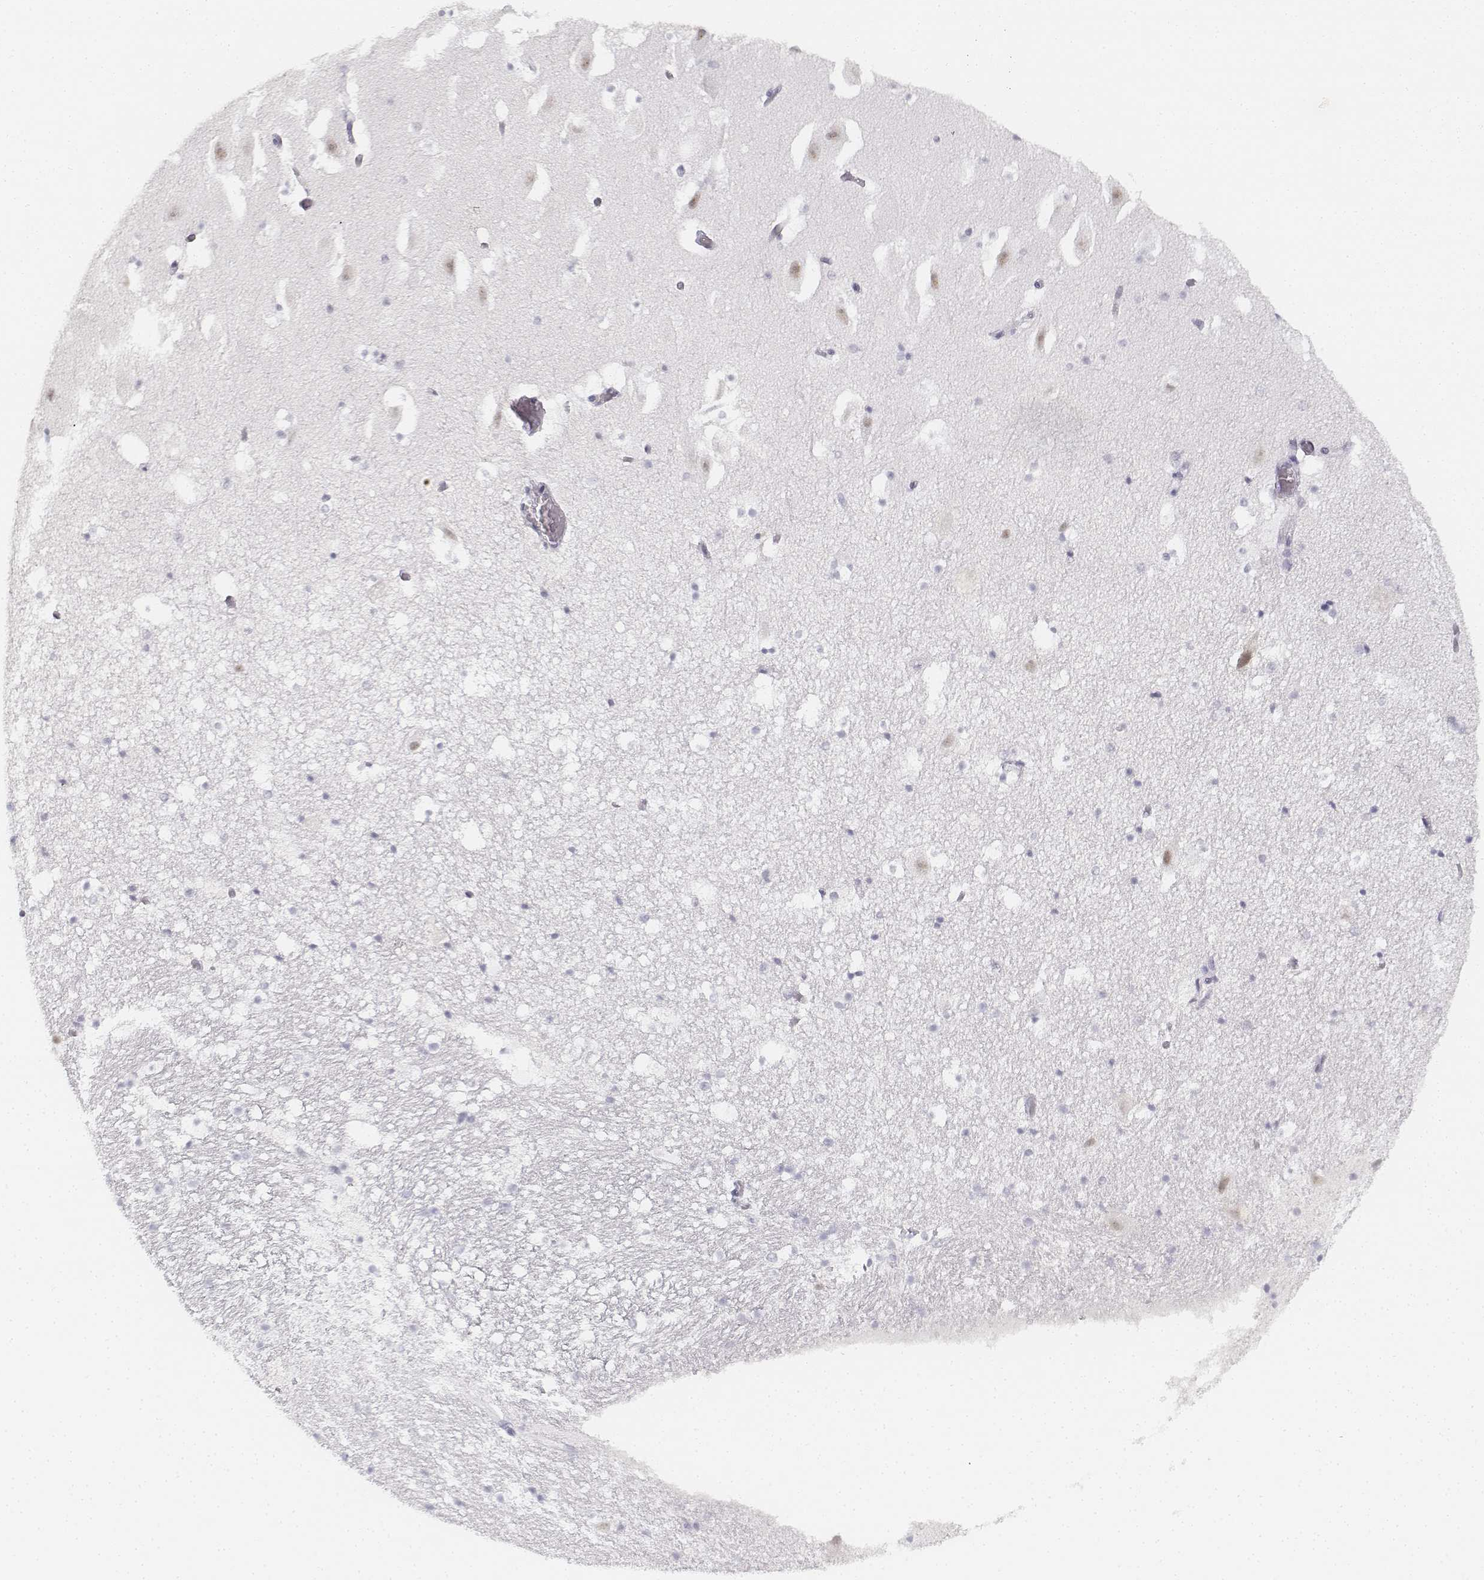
{"staining": {"intensity": "negative", "quantity": "none", "location": "none"}, "tissue": "hippocampus", "cell_type": "Glial cells", "image_type": "normal", "snomed": [{"axis": "morphology", "description": "Normal tissue, NOS"}, {"axis": "topography", "description": "Hippocampus"}], "caption": "Immunohistochemistry of benign human hippocampus demonstrates no staining in glial cells.", "gene": "KRTAP2", "patient": {"sex": "male", "age": 26}}